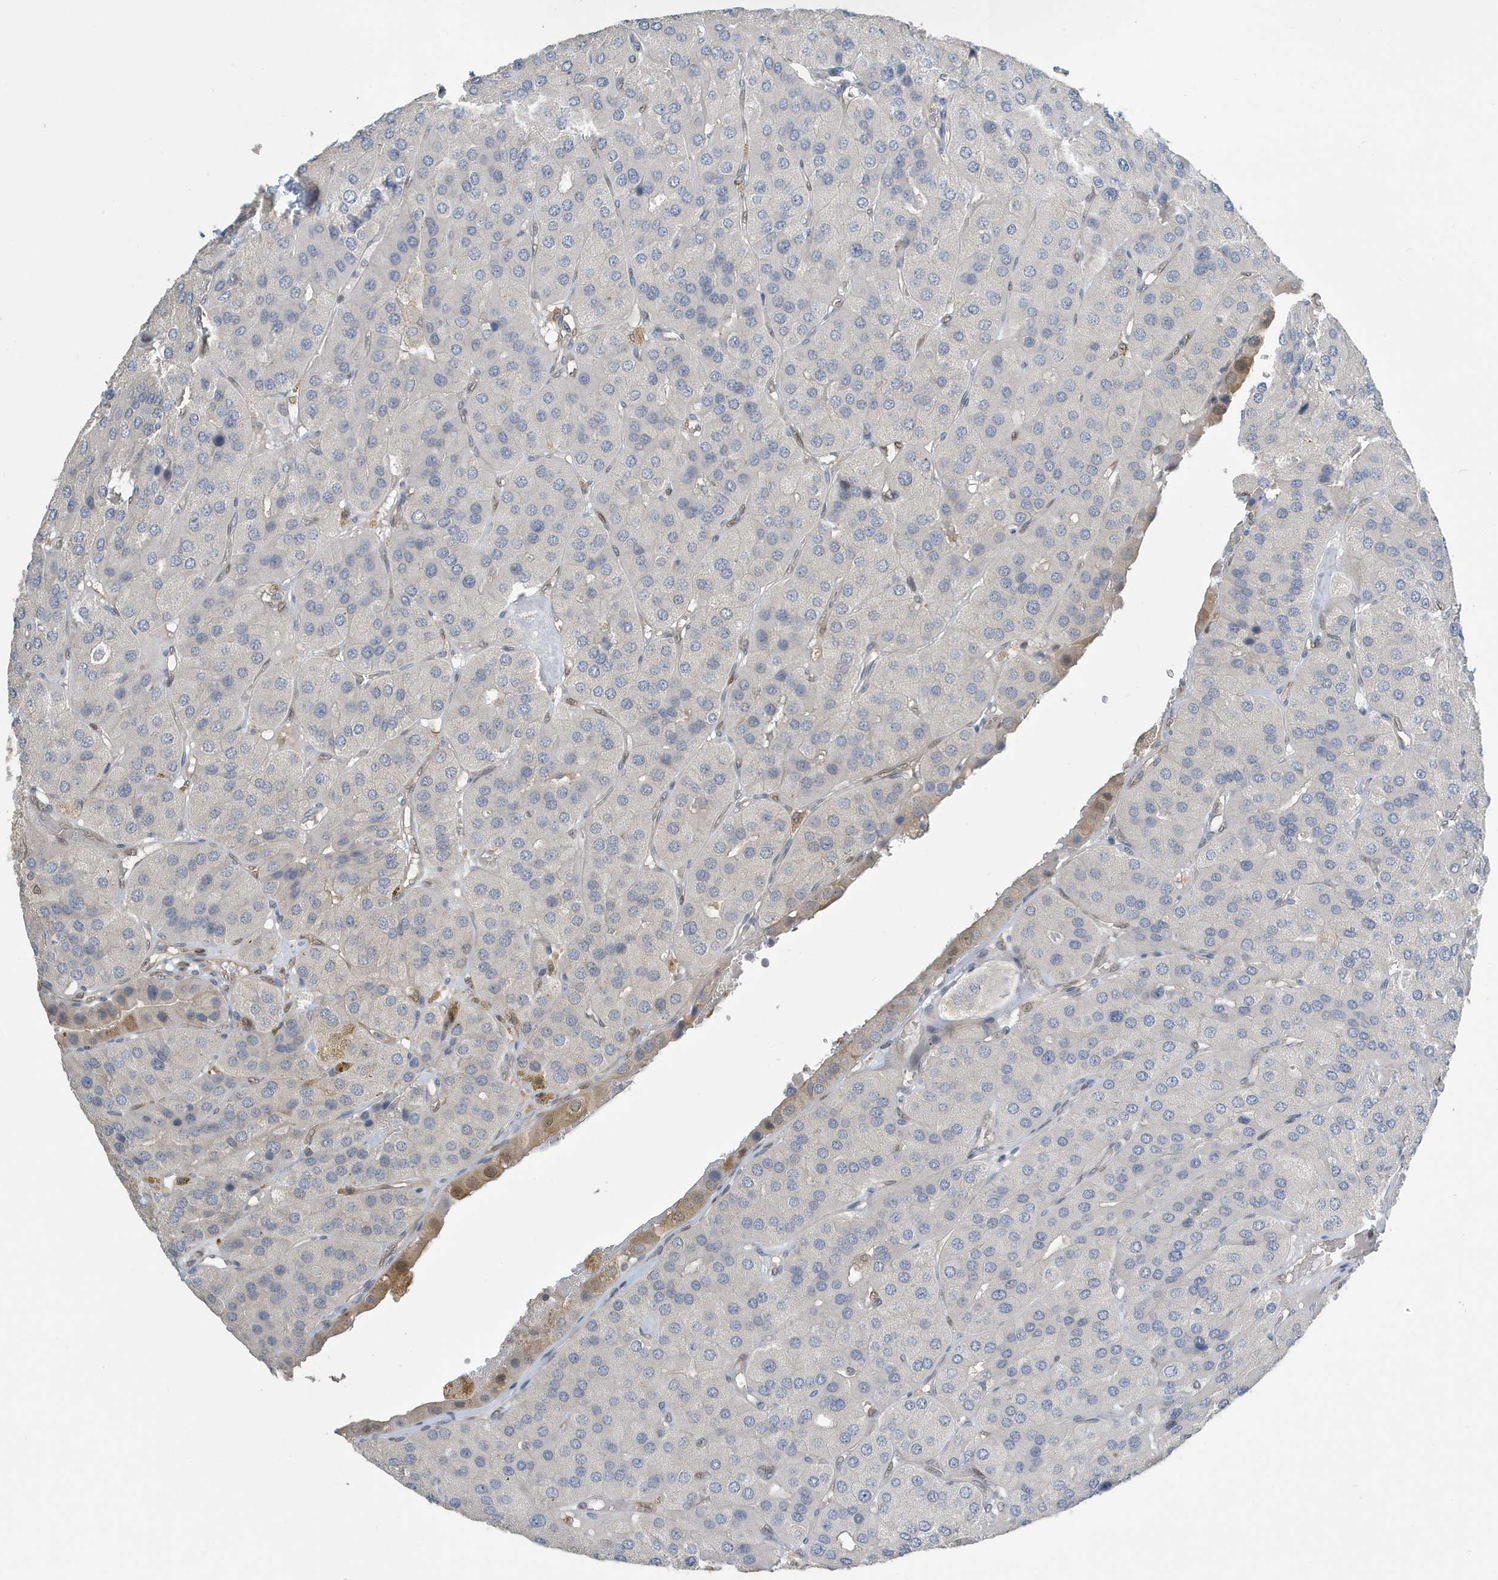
{"staining": {"intensity": "negative", "quantity": "none", "location": "none"}, "tissue": "parathyroid gland", "cell_type": "Glandular cells", "image_type": "normal", "snomed": [{"axis": "morphology", "description": "Normal tissue, NOS"}, {"axis": "morphology", "description": "Adenoma, NOS"}, {"axis": "topography", "description": "Parathyroid gland"}], "caption": "Glandular cells show no significant protein expression in normal parathyroid gland. (Immunohistochemistry, brightfield microscopy, high magnification).", "gene": "NCOA7", "patient": {"sex": "female", "age": 86}}